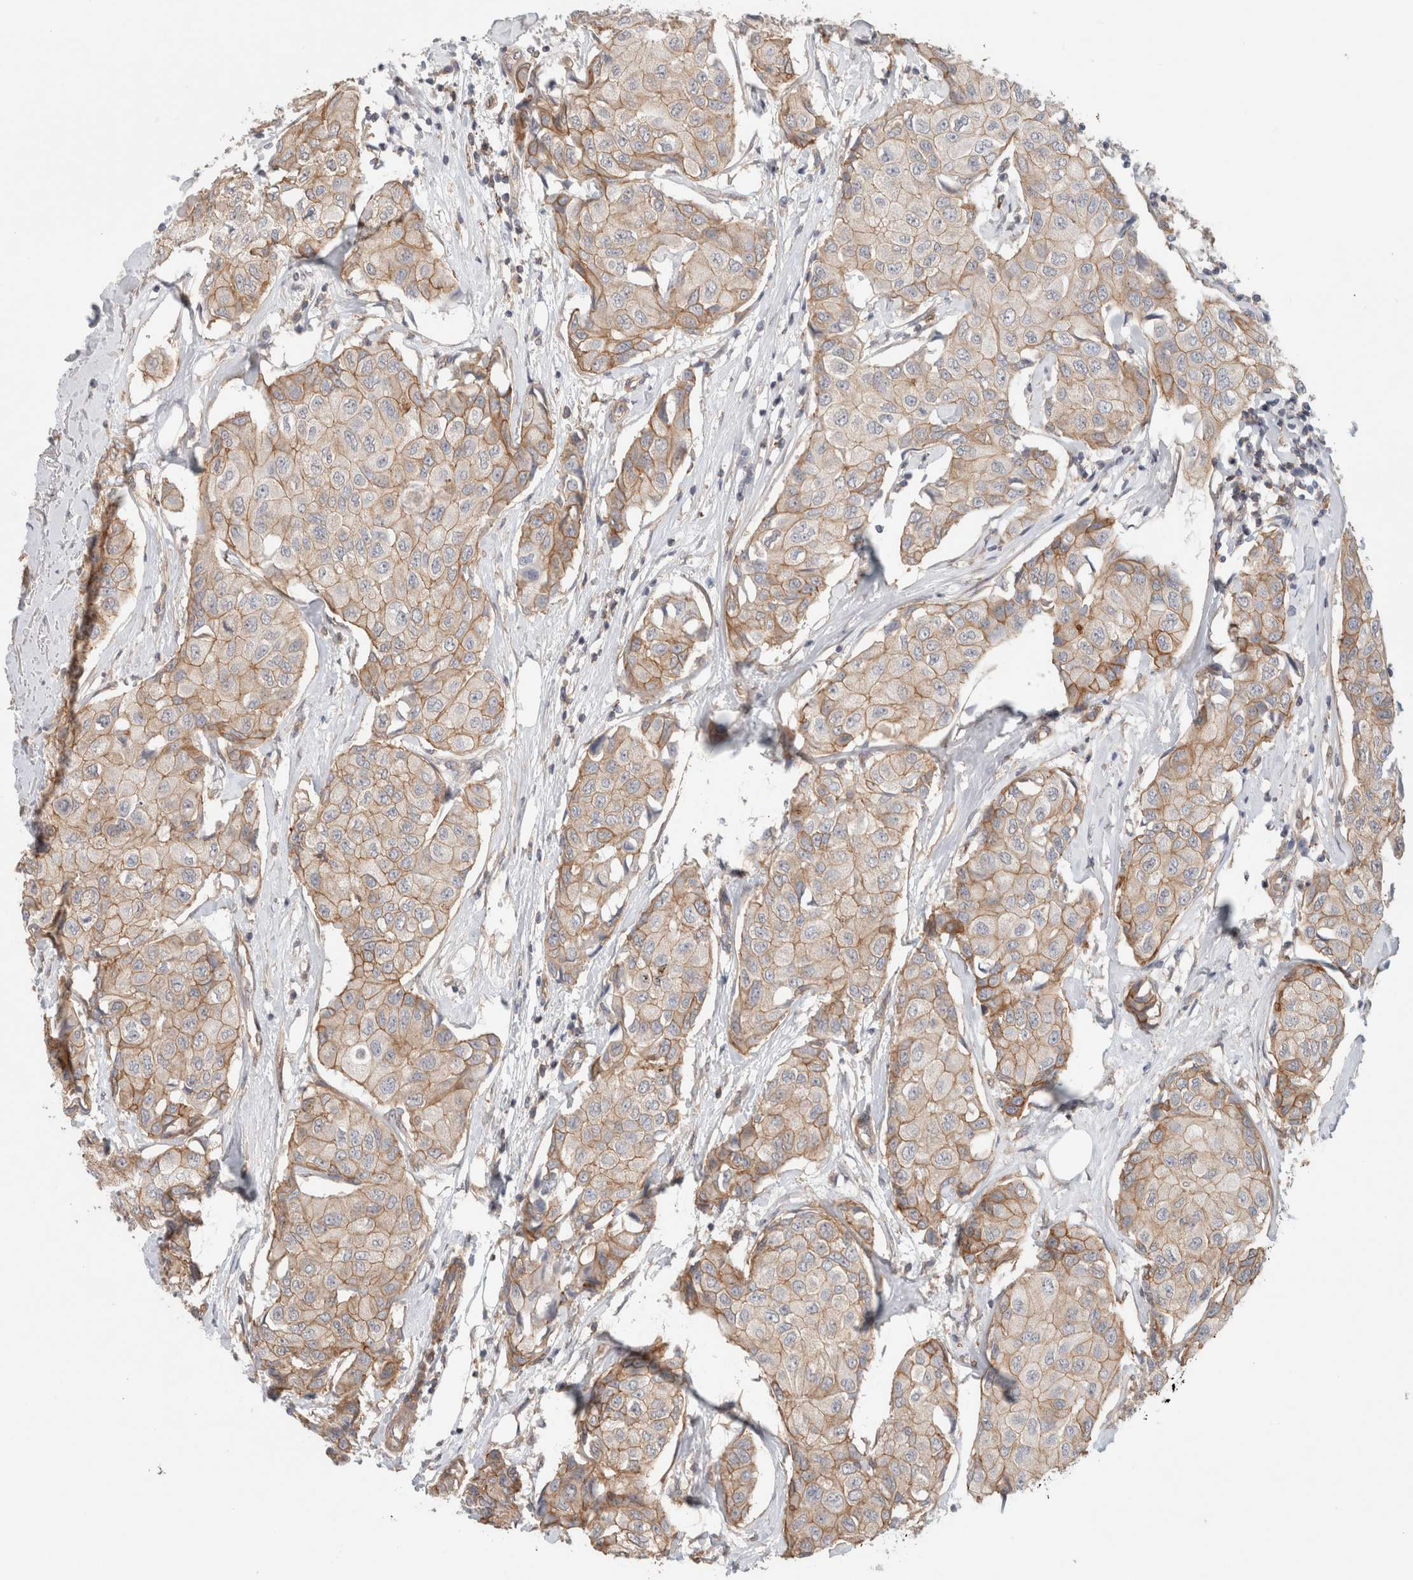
{"staining": {"intensity": "moderate", "quantity": "25%-75%", "location": "cytoplasmic/membranous"}, "tissue": "breast cancer", "cell_type": "Tumor cells", "image_type": "cancer", "snomed": [{"axis": "morphology", "description": "Duct carcinoma"}, {"axis": "topography", "description": "Breast"}], "caption": "Brown immunohistochemical staining in human invasive ductal carcinoma (breast) reveals moderate cytoplasmic/membranous staining in about 25%-75% of tumor cells. The protein is shown in brown color, while the nuclei are stained blue.", "gene": "RASAL2", "patient": {"sex": "female", "age": 80}}